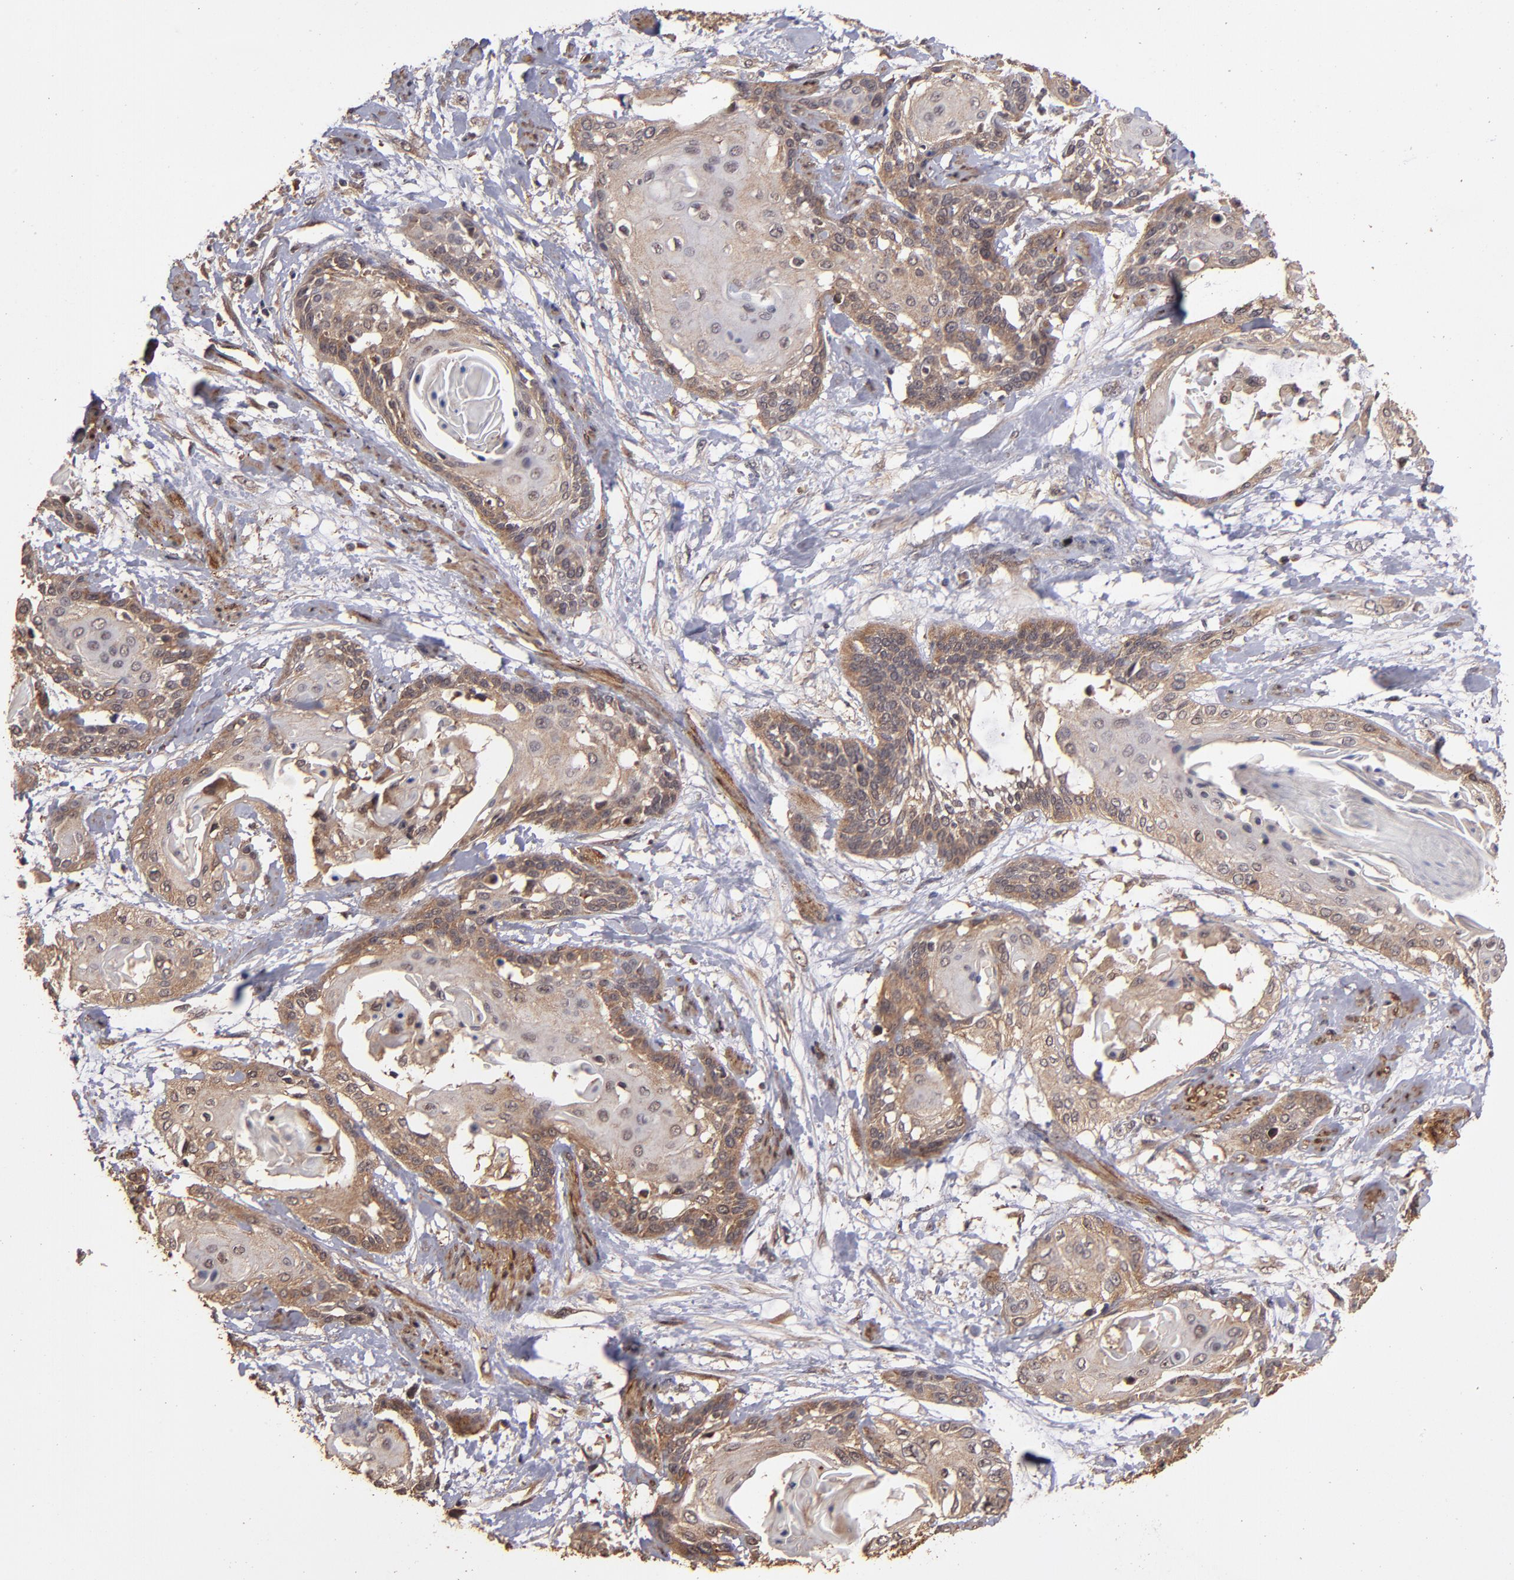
{"staining": {"intensity": "moderate", "quantity": ">75%", "location": "cytoplasmic/membranous"}, "tissue": "cervical cancer", "cell_type": "Tumor cells", "image_type": "cancer", "snomed": [{"axis": "morphology", "description": "Squamous cell carcinoma, NOS"}, {"axis": "topography", "description": "Cervix"}], "caption": "Protein expression analysis of human cervical cancer (squamous cell carcinoma) reveals moderate cytoplasmic/membranous staining in approximately >75% of tumor cells.", "gene": "TXNDC16", "patient": {"sex": "female", "age": 57}}